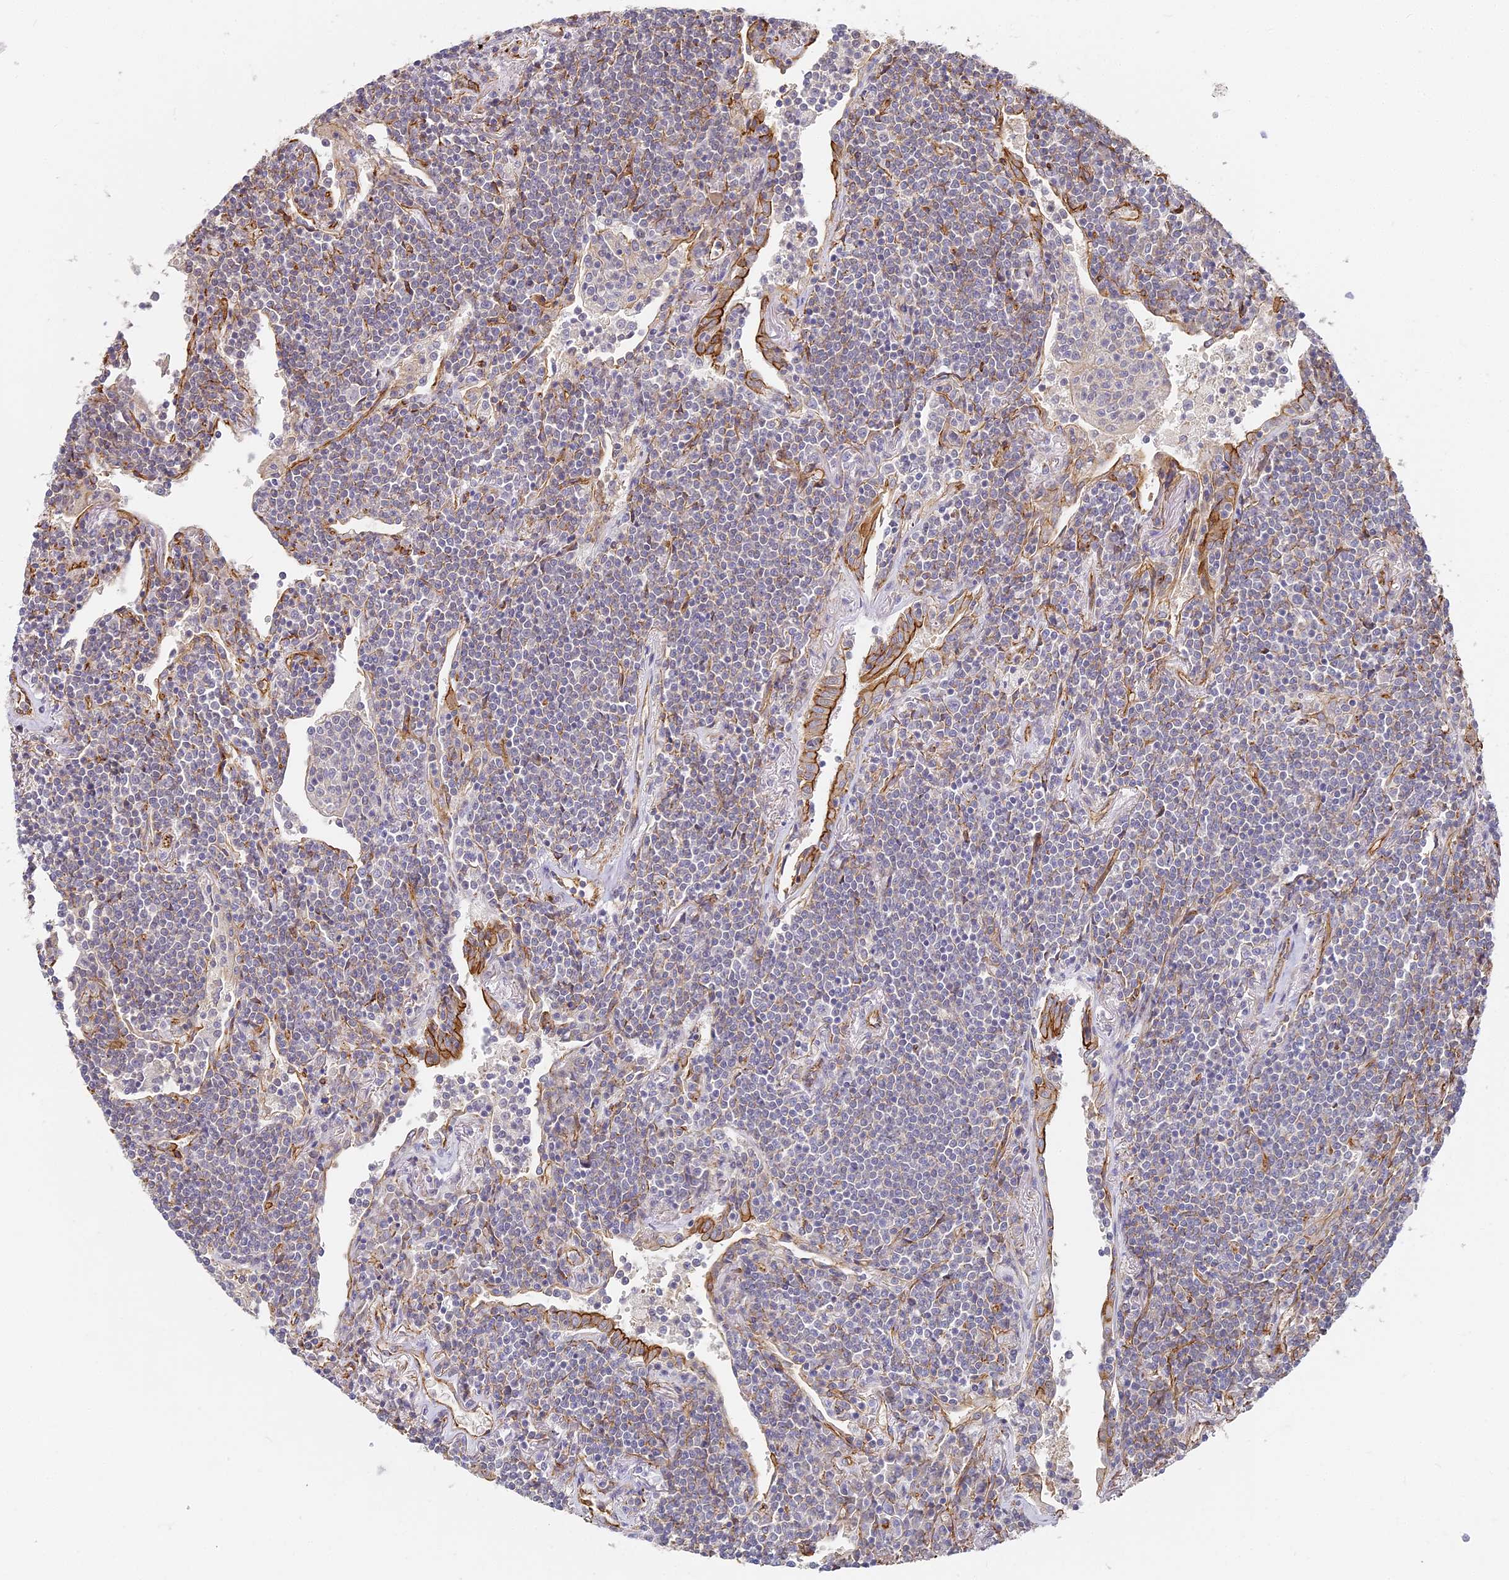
{"staining": {"intensity": "negative", "quantity": "none", "location": "none"}, "tissue": "lymphoma", "cell_type": "Tumor cells", "image_type": "cancer", "snomed": [{"axis": "morphology", "description": "Malignant lymphoma, non-Hodgkin's type, Low grade"}, {"axis": "topography", "description": "Lung"}], "caption": "Protein analysis of lymphoma displays no significant staining in tumor cells.", "gene": "CCDC30", "patient": {"sex": "female", "age": 71}}